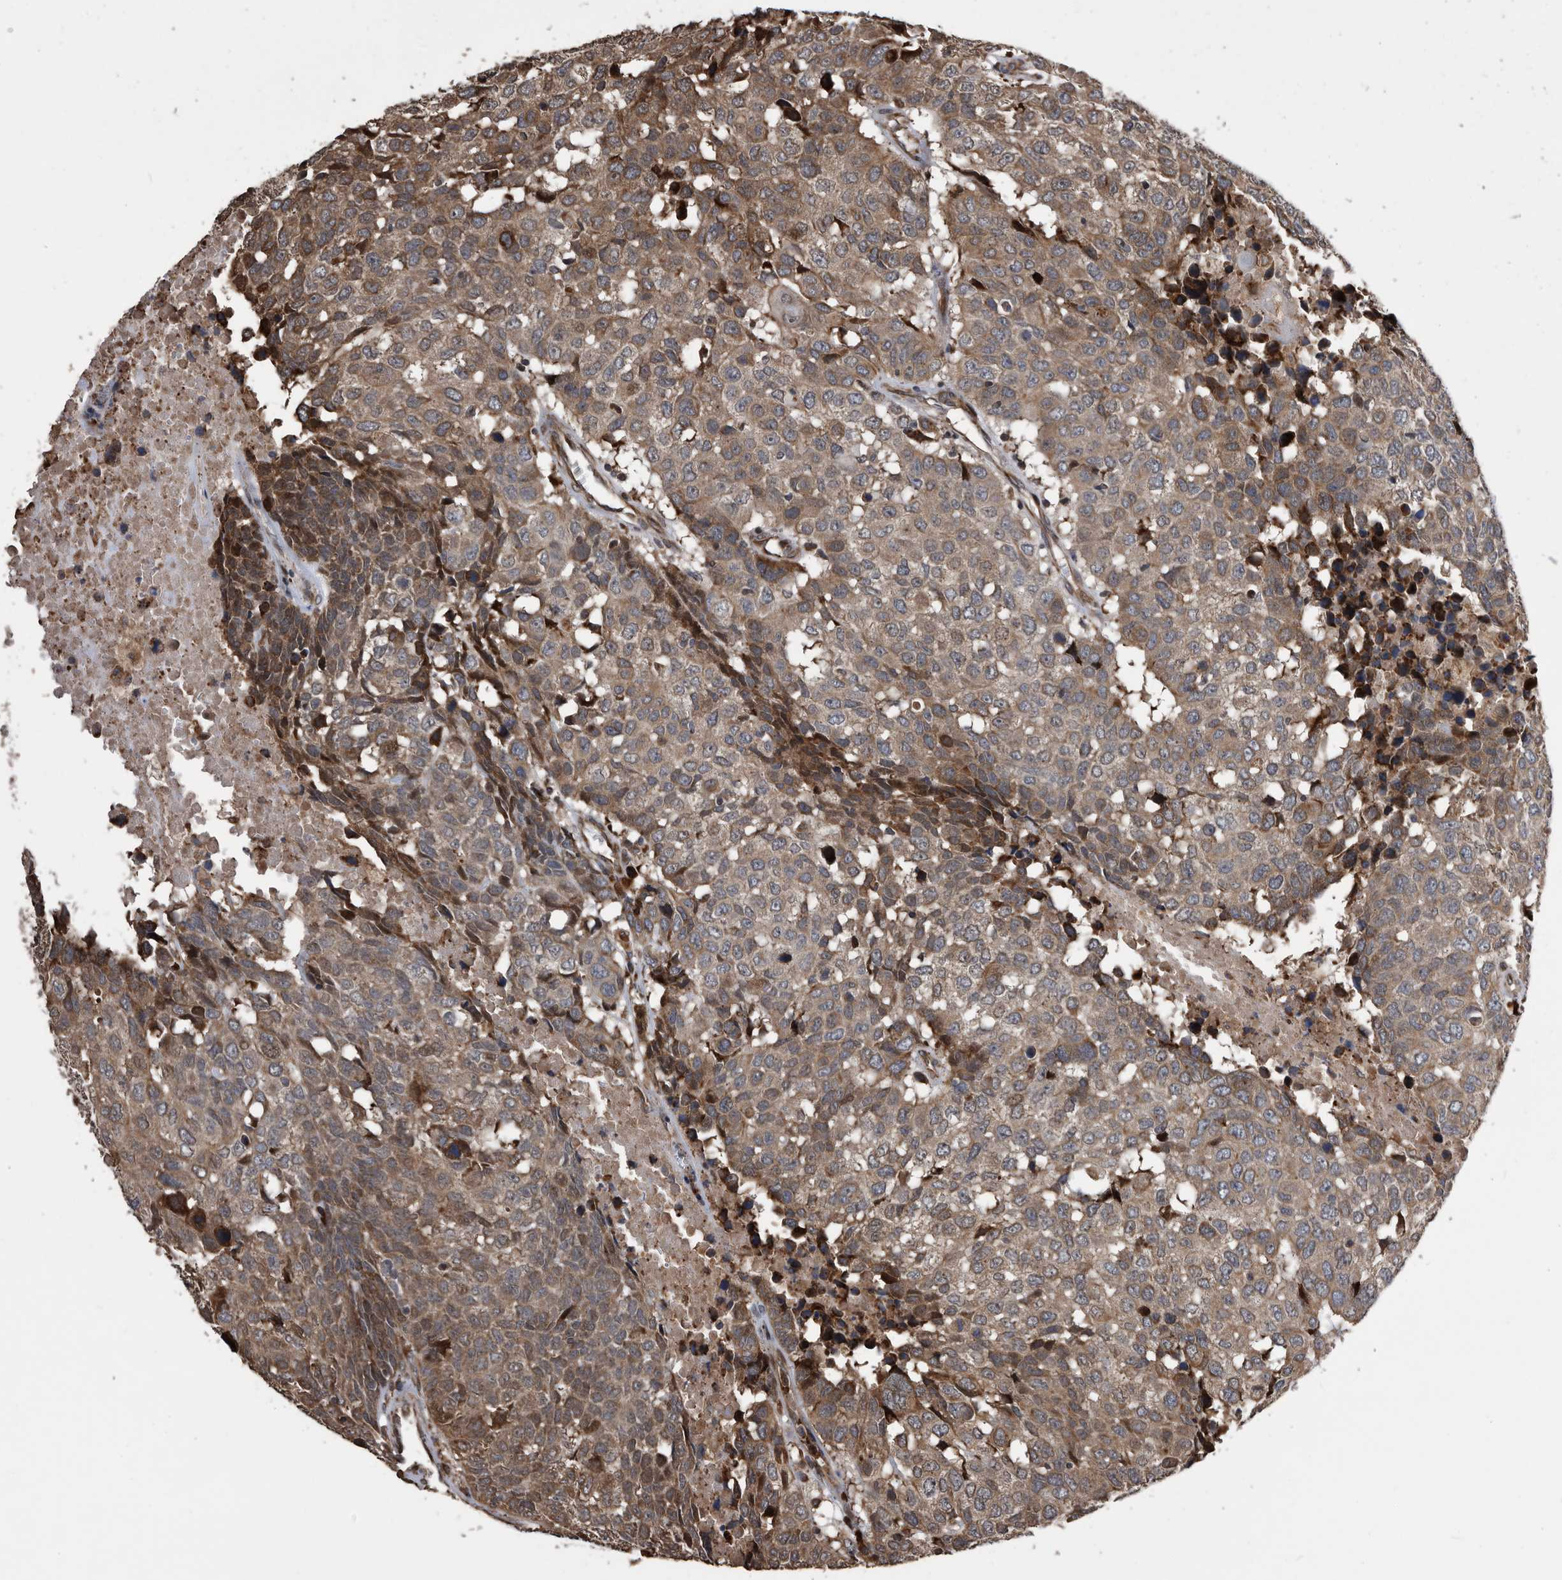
{"staining": {"intensity": "moderate", "quantity": ">75%", "location": "cytoplasmic/membranous"}, "tissue": "head and neck cancer", "cell_type": "Tumor cells", "image_type": "cancer", "snomed": [{"axis": "morphology", "description": "Squamous cell carcinoma, NOS"}, {"axis": "topography", "description": "Head-Neck"}], "caption": "A histopathology image of human head and neck cancer (squamous cell carcinoma) stained for a protein demonstrates moderate cytoplasmic/membranous brown staining in tumor cells. Using DAB (brown) and hematoxylin (blue) stains, captured at high magnification using brightfield microscopy.", "gene": "SERINC2", "patient": {"sex": "male", "age": 66}}